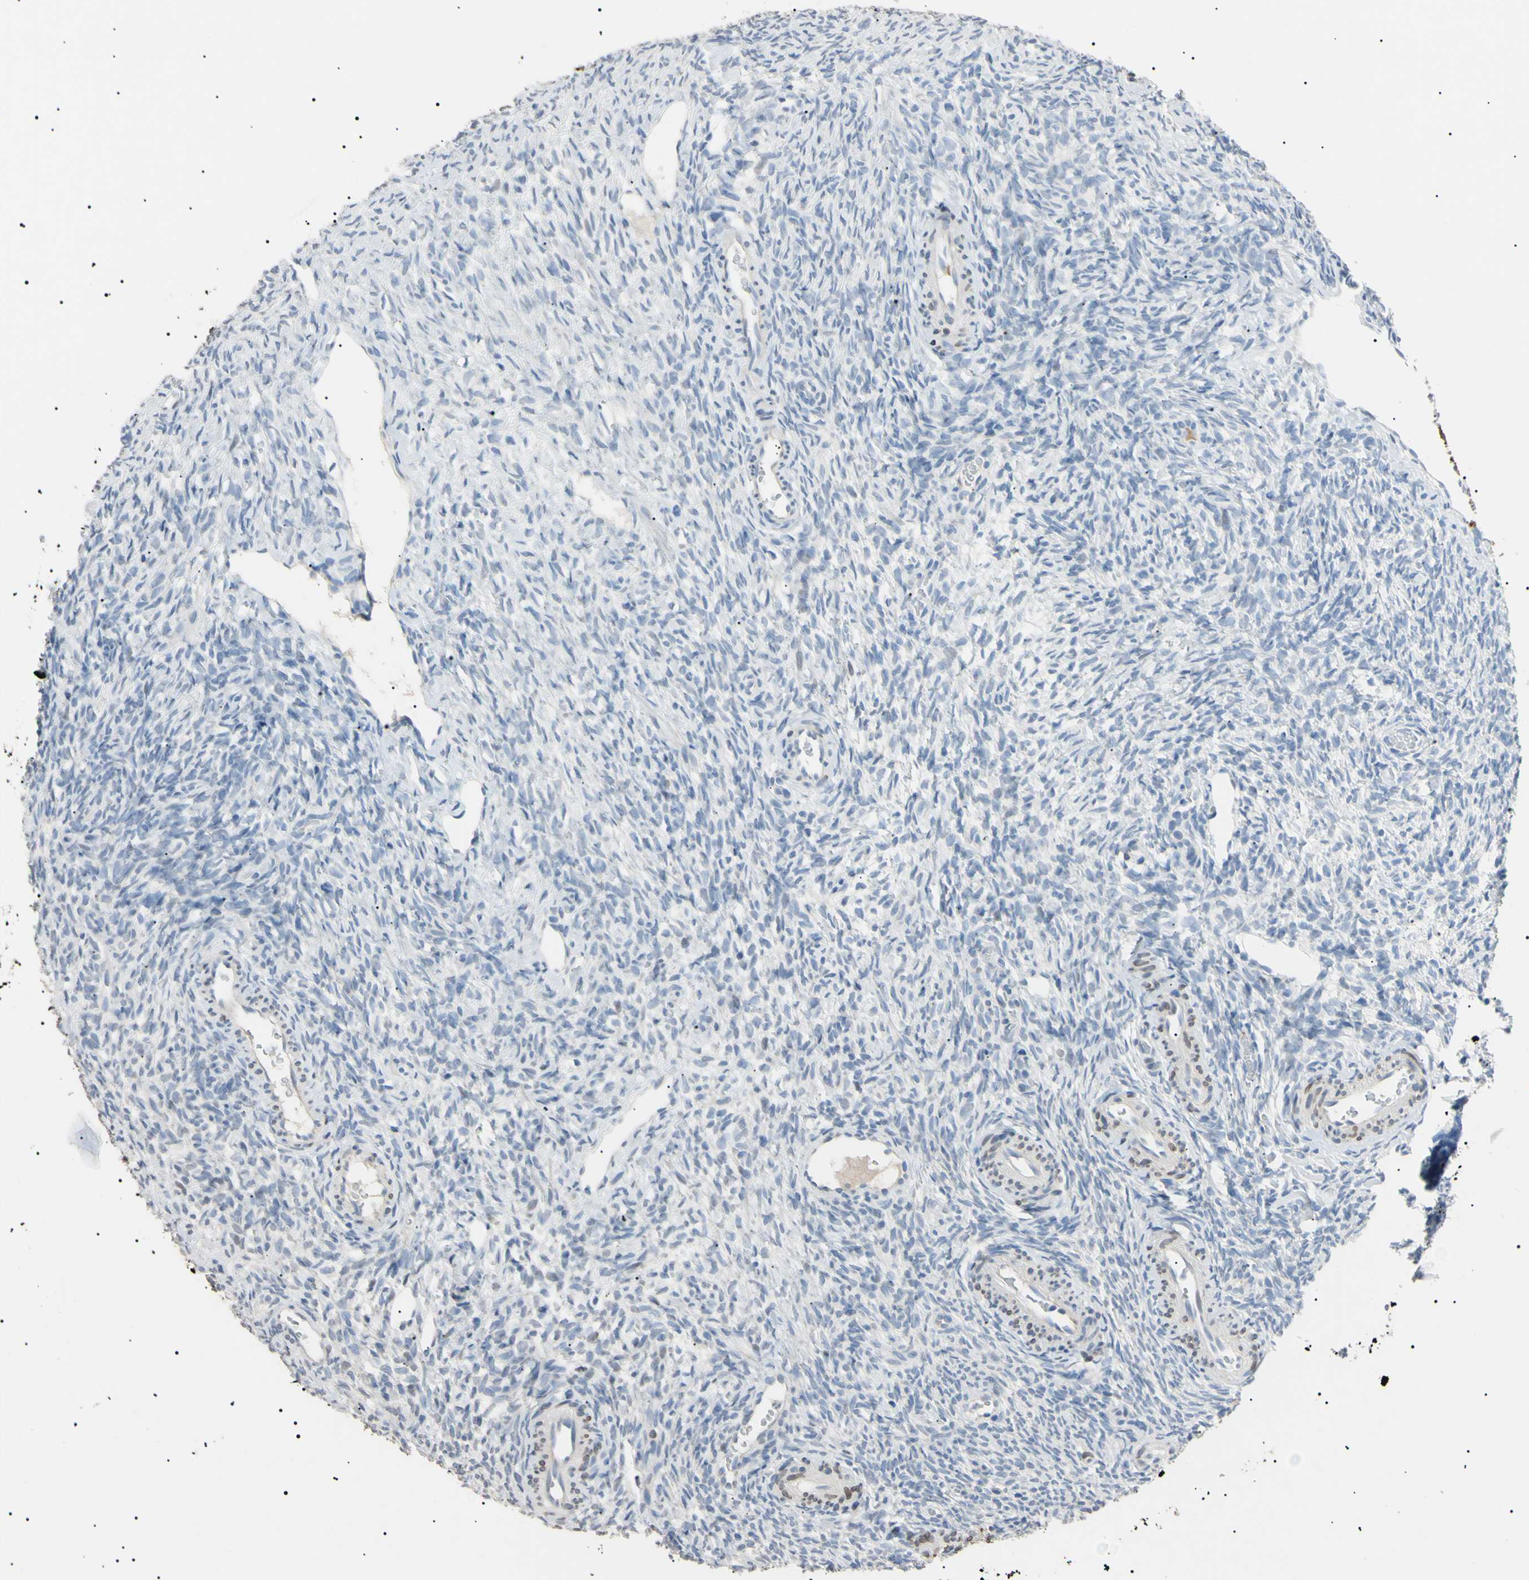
{"staining": {"intensity": "negative", "quantity": "none", "location": "none"}, "tissue": "ovary", "cell_type": "Ovarian stroma cells", "image_type": "normal", "snomed": [{"axis": "morphology", "description": "Normal tissue, NOS"}, {"axis": "topography", "description": "Ovary"}], "caption": "Human ovary stained for a protein using immunohistochemistry (IHC) reveals no expression in ovarian stroma cells.", "gene": "CGB3", "patient": {"sex": "female", "age": 35}}